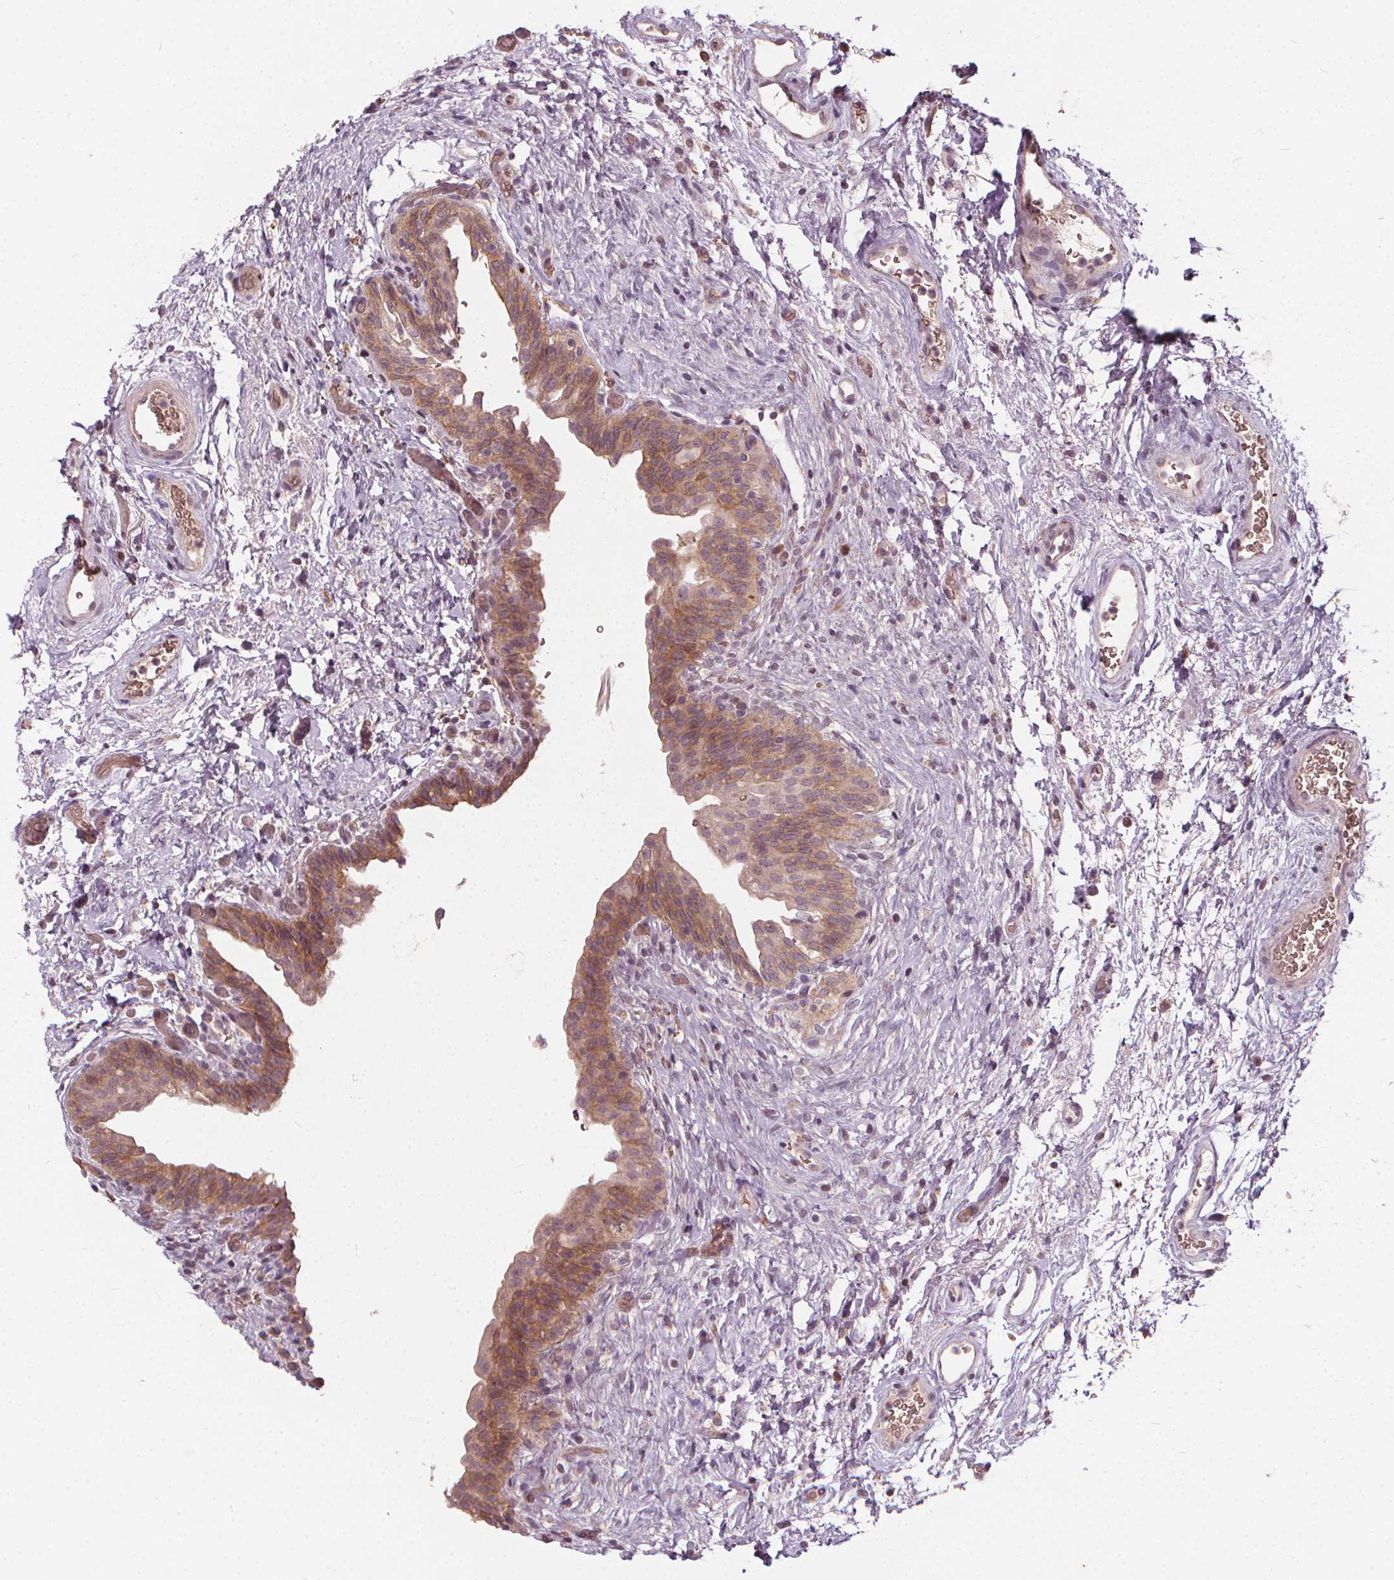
{"staining": {"intensity": "moderate", "quantity": "25%-75%", "location": "cytoplasmic/membranous"}, "tissue": "urinary bladder", "cell_type": "Urothelial cells", "image_type": "normal", "snomed": [{"axis": "morphology", "description": "Normal tissue, NOS"}, {"axis": "topography", "description": "Urinary bladder"}], "caption": "Urinary bladder stained with a brown dye shows moderate cytoplasmic/membranous positive positivity in approximately 25%-75% of urothelial cells.", "gene": "IPO13", "patient": {"sex": "male", "age": 69}}